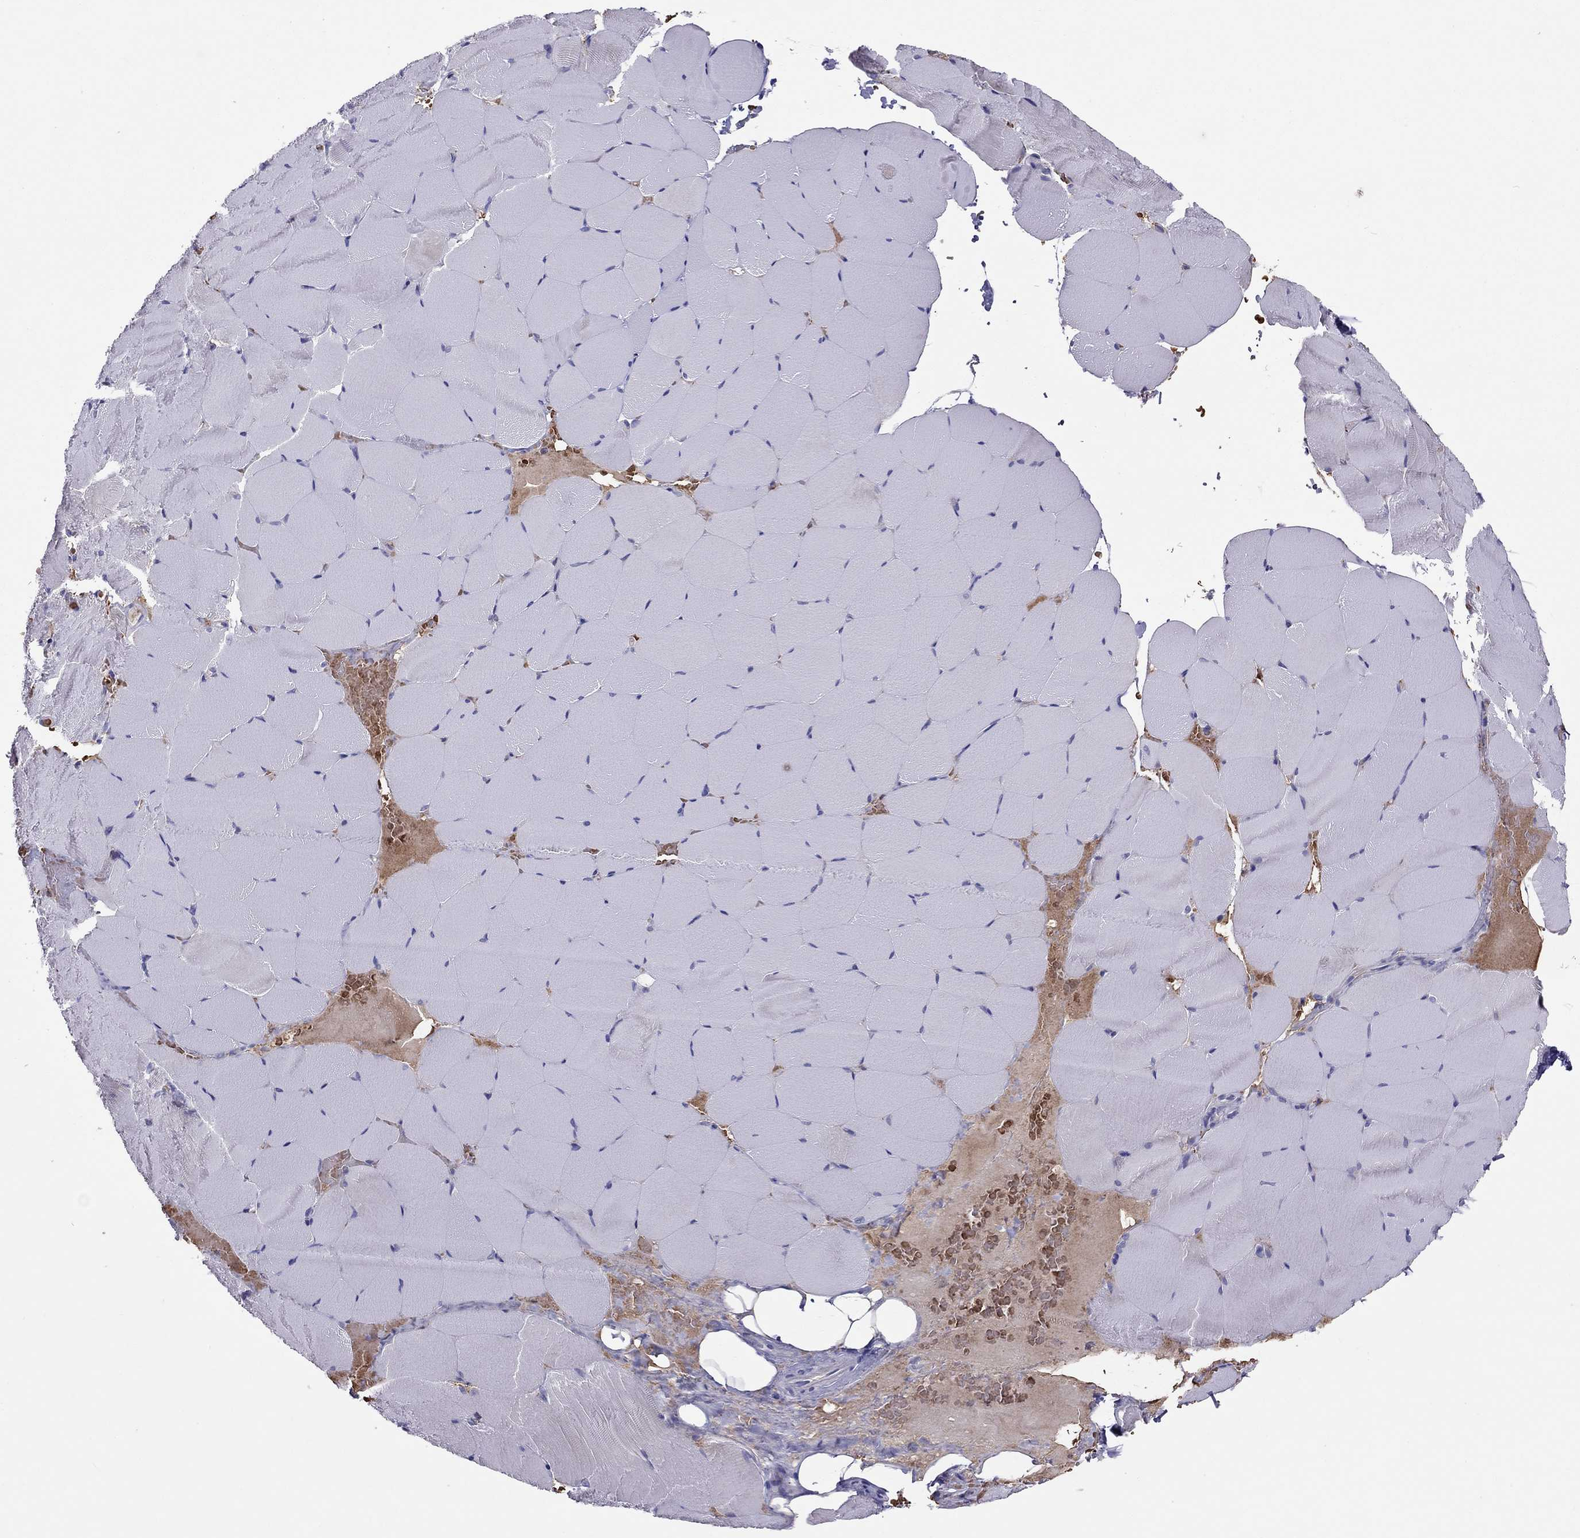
{"staining": {"intensity": "negative", "quantity": "none", "location": "none"}, "tissue": "skeletal muscle", "cell_type": "Myocytes", "image_type": "normal", "snomed": [{"axis": "morphology", "description": "Normal tissue, NOS"}, {"axis": "topography", "description": "Skeletal muscle"}], "caption": "This histopathology image is of unremarkable skeletal muscle stained with immunohistochemistry to label a protein in brown with the nuclei are counter-stained blue. There is no staining in myocytes. Brightfield microscopy of IHC stained with DAB (brown) and hematoxylin (blue), captured at high magnification.", "gene": "FRMD1", "patient": {"sex": "female", "age": 37}}